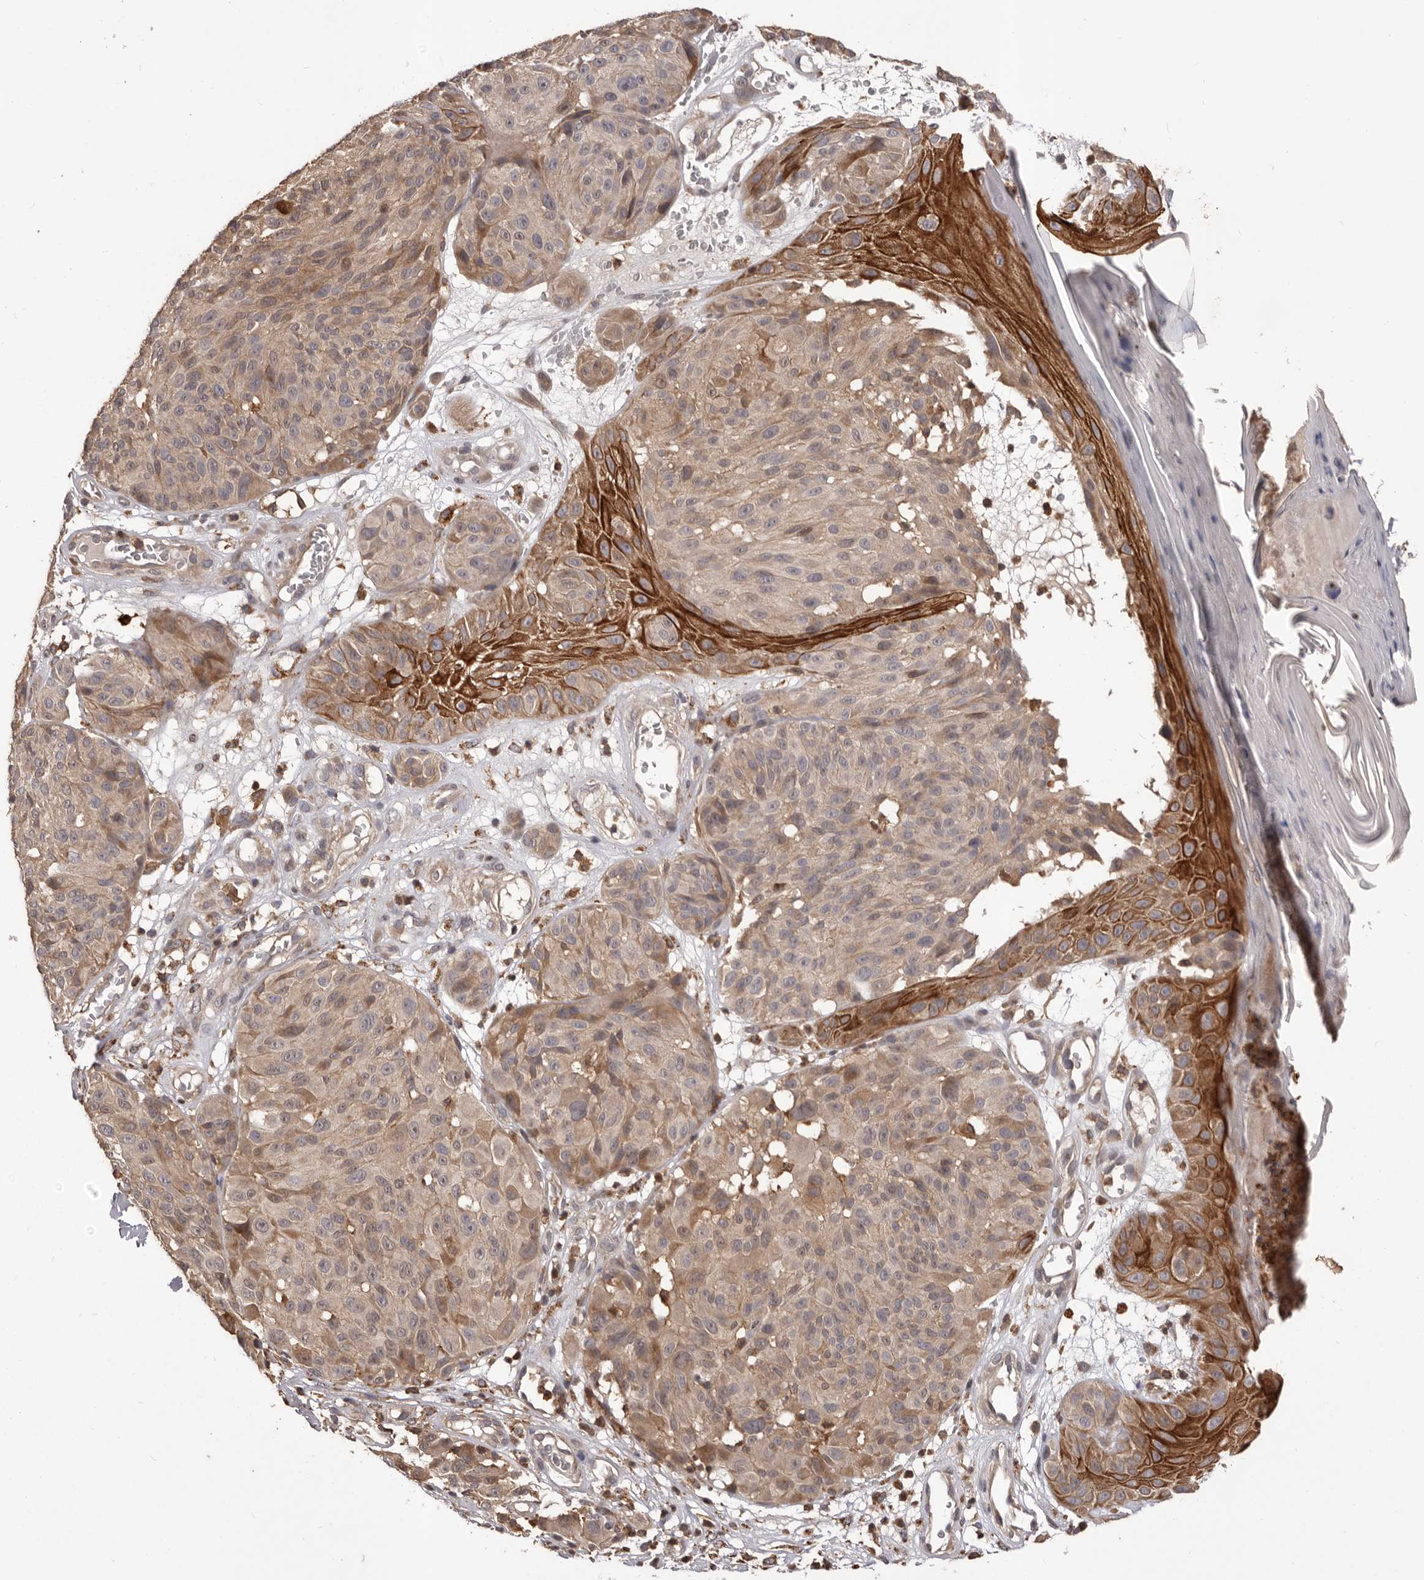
{"staining": {"intensity": "weak", "quantity": "25%-75%", "location": "cytoplasmic/membranous"}, "tissue": "melanoma", "cell_type": "Tumor cells", "image_type": "cancer", "snomed": [{"axis": "morphology", "description": "Malignant melanoma, NOS"}, {"axis": "topography", "description": "Skin"}], "caption": "Immunohistochemical staining of malignant melanoma demonstrates low levels of weak cytoplasmic/membranous protein positivity in about 25%-75% of tumor cells.", "gene": "GLIPR2", "patient": {"sex": "male", "age": 83}}